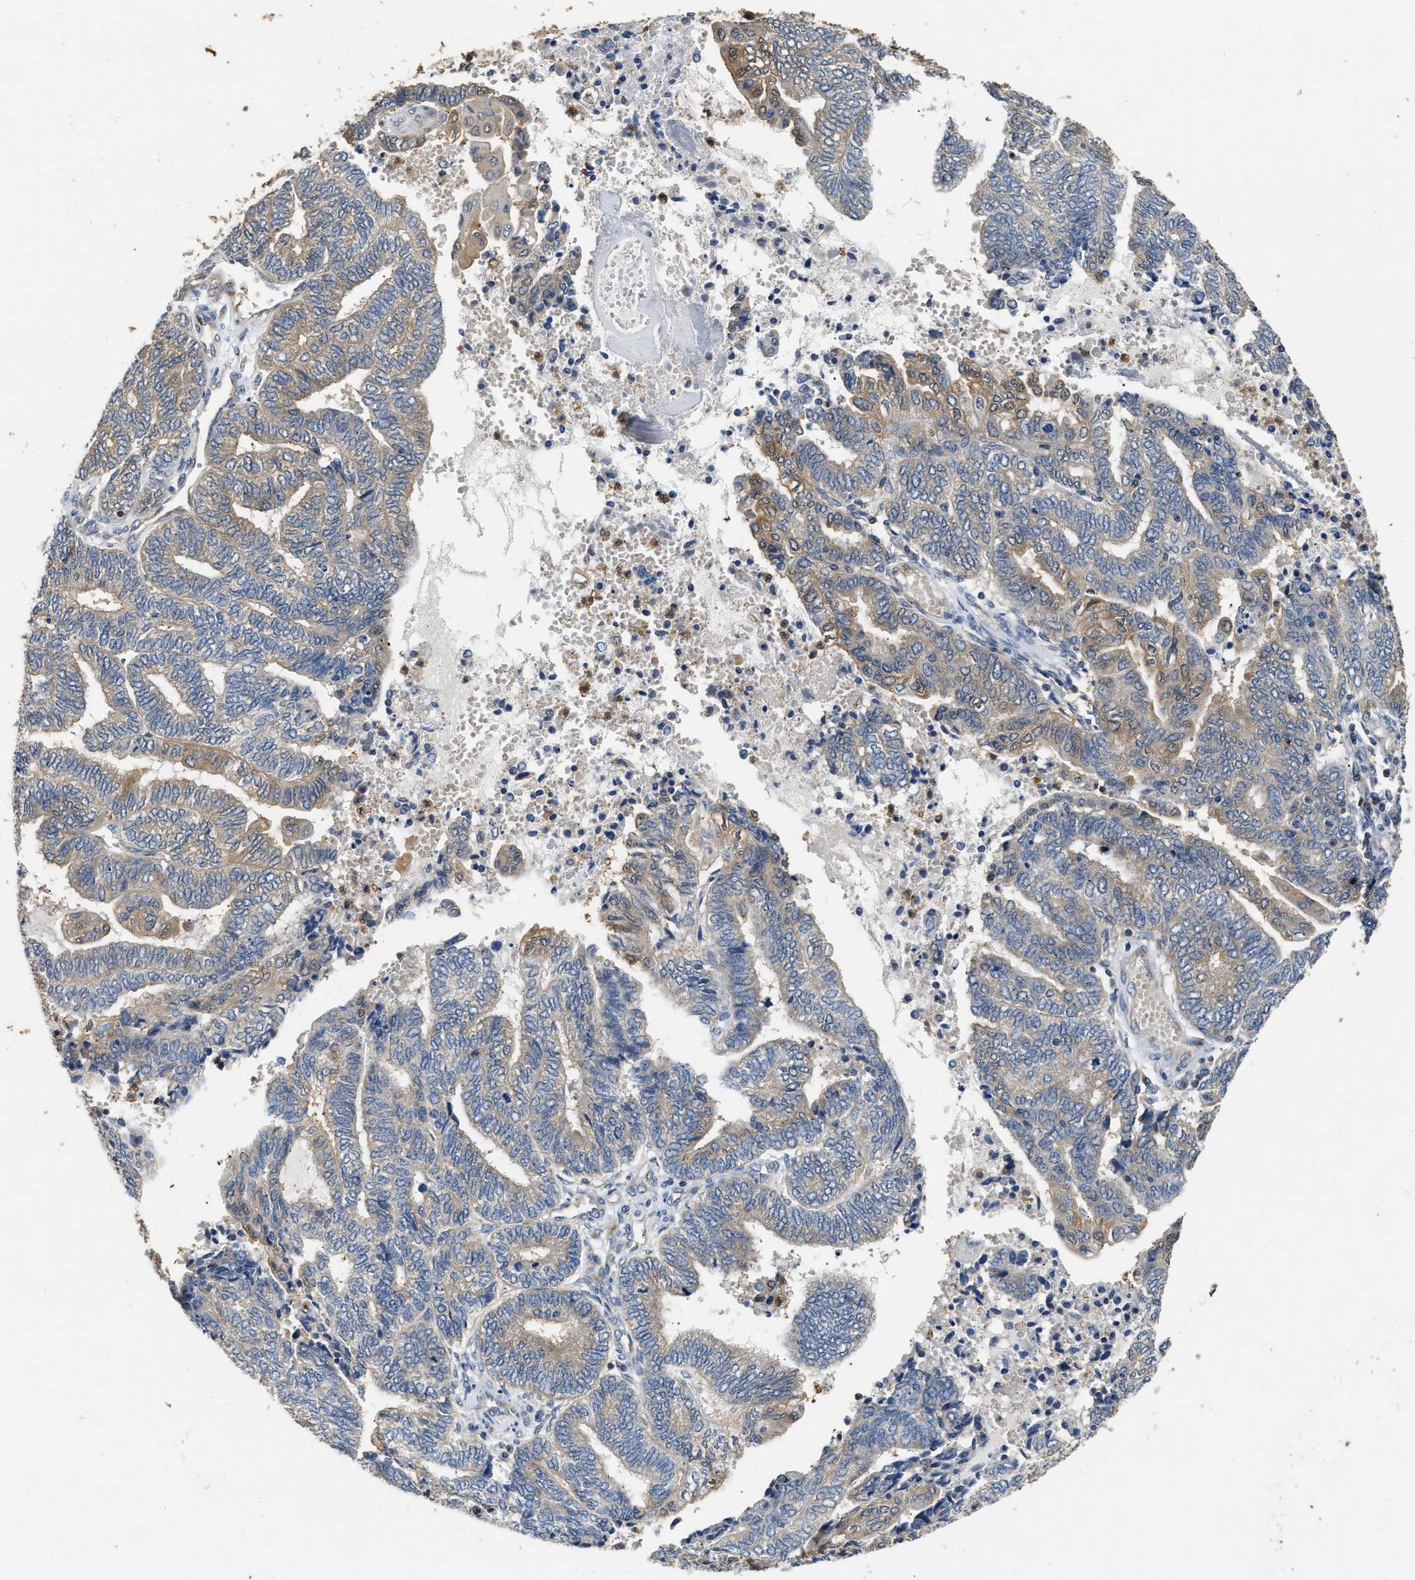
{"staining": {"intensity": "weak", "quantity": "<25%", "location": "cytoplasmic/membranous"}, "tissue": "endometrial cancer", "cell_type": "Tumor cells", "image_type": "cancer", "snomed": [{"axis": "morphology", "description": "Adenocarcinoma, NOS"}, {"axis": "topography", "description": "Uterus"}, {"axis": "topography", "description": "Endometrium"}], "caption": "Histopathology image shows no significant protein staining in tumor cells of endometrial adenocarcinoma.", "gene": "CHUK", "patient": {"sex": "female", "age": 70}}